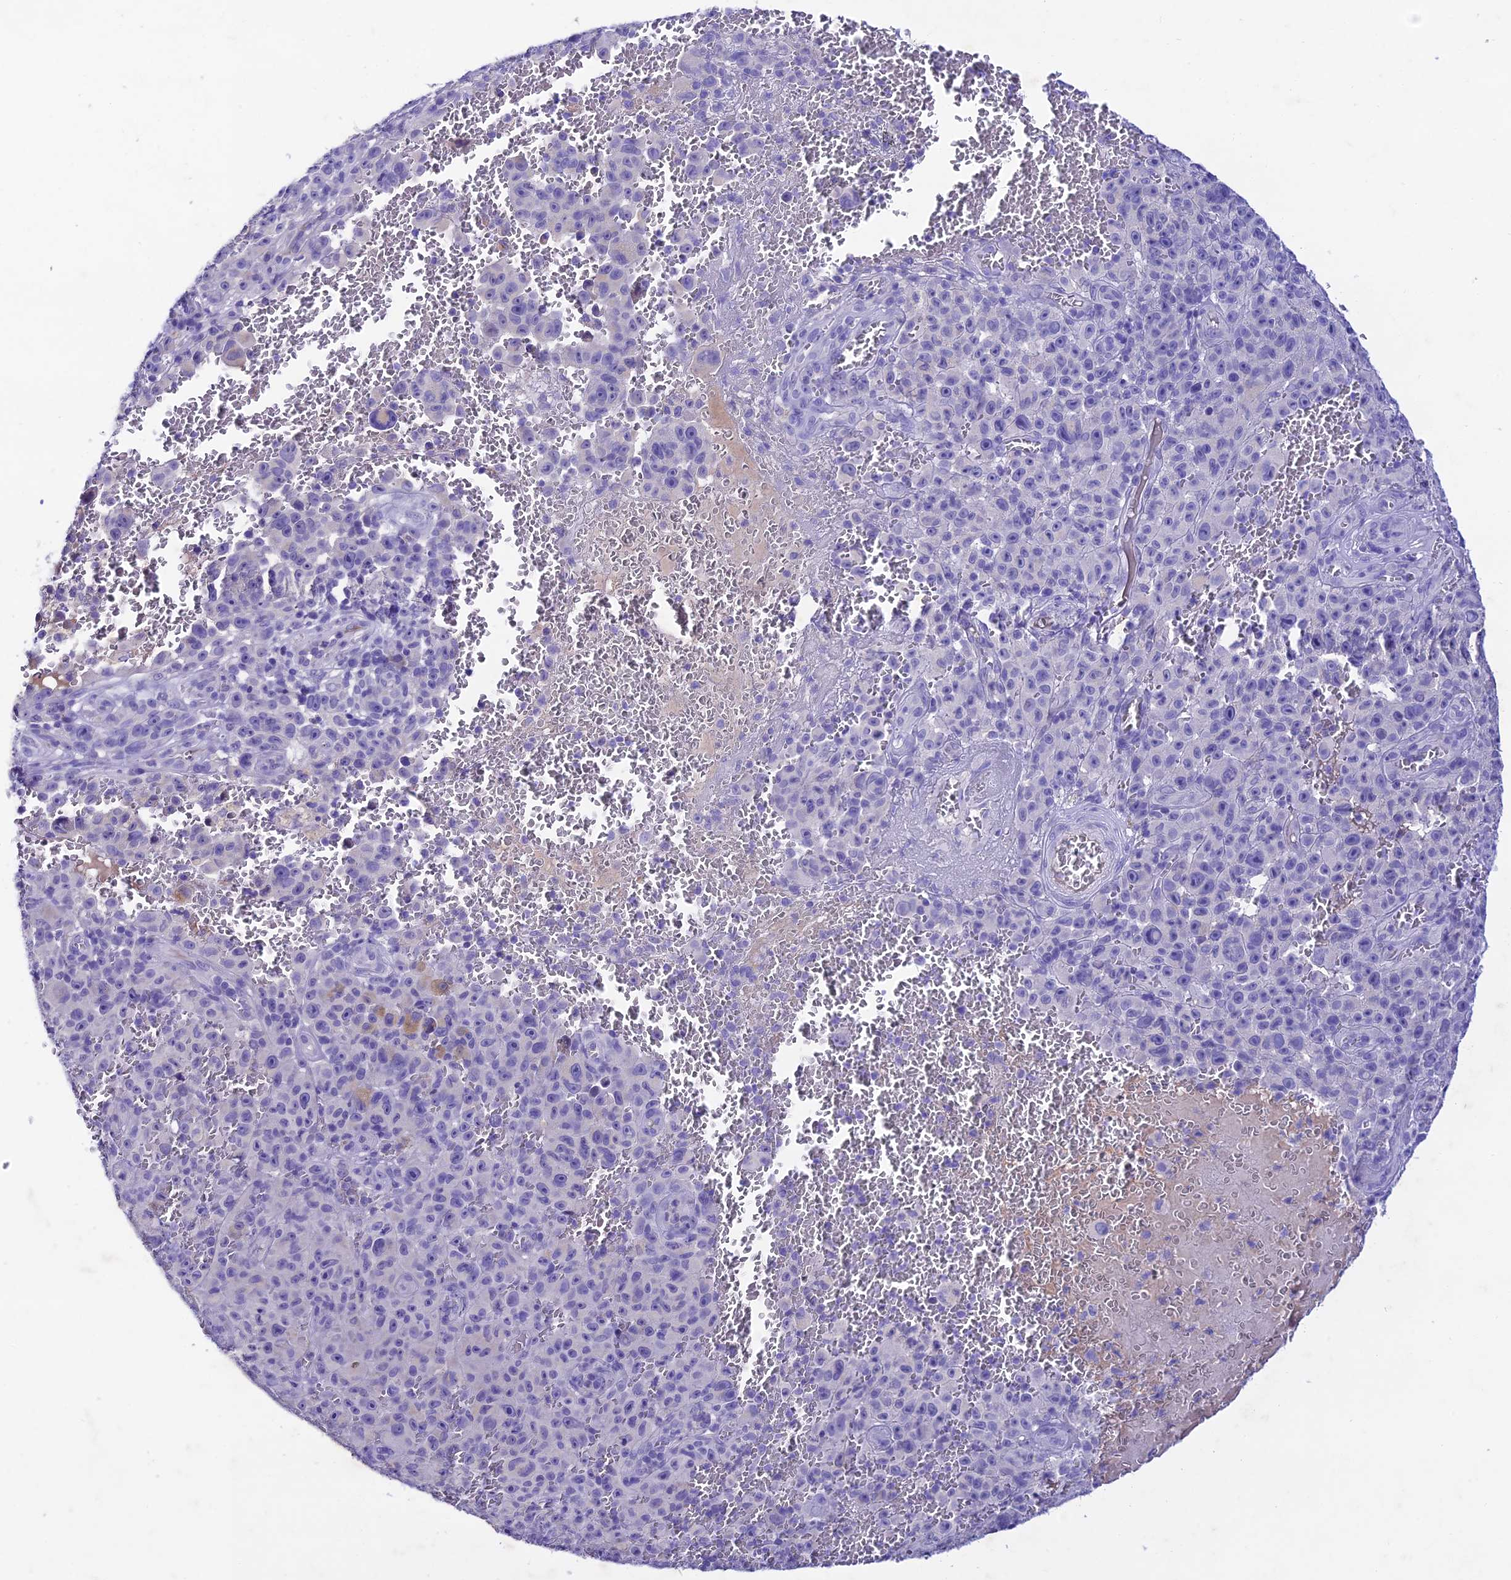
{"staining": {"intensity": "negative", "quantity": "none", "location": "none"}, "tissue": "melanoma", "cell_type": "Tumor cells", "image_type": "cancer", "snomed": [{"axis": "morphology", "description": "Malignant melanoma, NOS"}, {"axis": "topography", "description": "Skin"}], "caption": "This is an immunohistochemistry image of human malignant melanoma. There is no expression in tumor cells.", "gene": "NLRP6", "patient": {"sex": "female", "age": 82}}